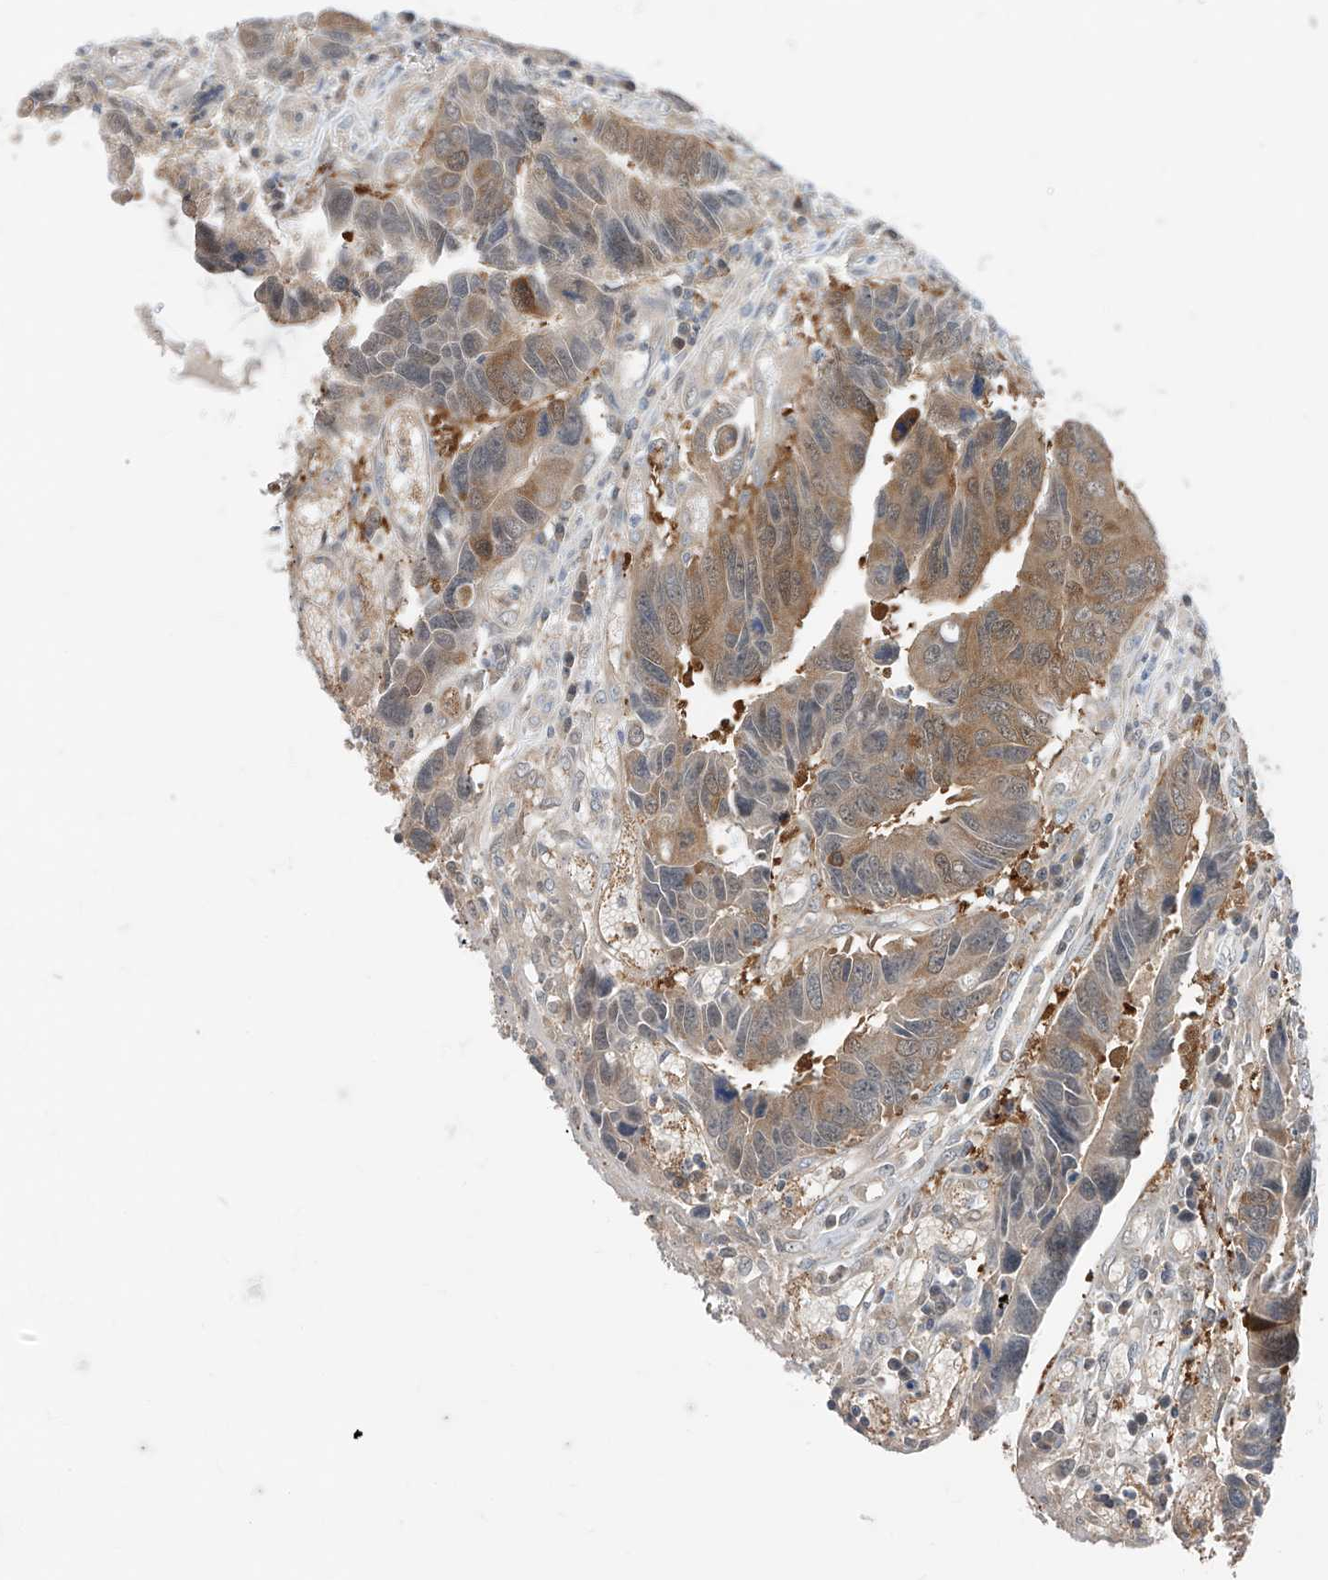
{"staining": {"intensity": "moderate", "quantity": "25%-75%", "location": "cytoplasmic/membranous"}, "tissue": "colorectal cancer", "cell_type": "Tumor cells", "image_type": "cancer", "snomed": [{"axis": "morphology", "description": "Adenocarcinoma, NOS"}, {"axis": "topography", "description": "Rectum"}], "caption": "A high-resolution micrograph shows IHC staining of colorectal adenocarcinoma, which shows moderate cytoplasmic/membranous positivity in about 25%-75% of tumor cells. (DAB (3,3'-diaminobenzidine) IHC with brightfield microscopy, high magnification).", "gene": "TTC38", "patient": {"sex": "male", "age": 84}}